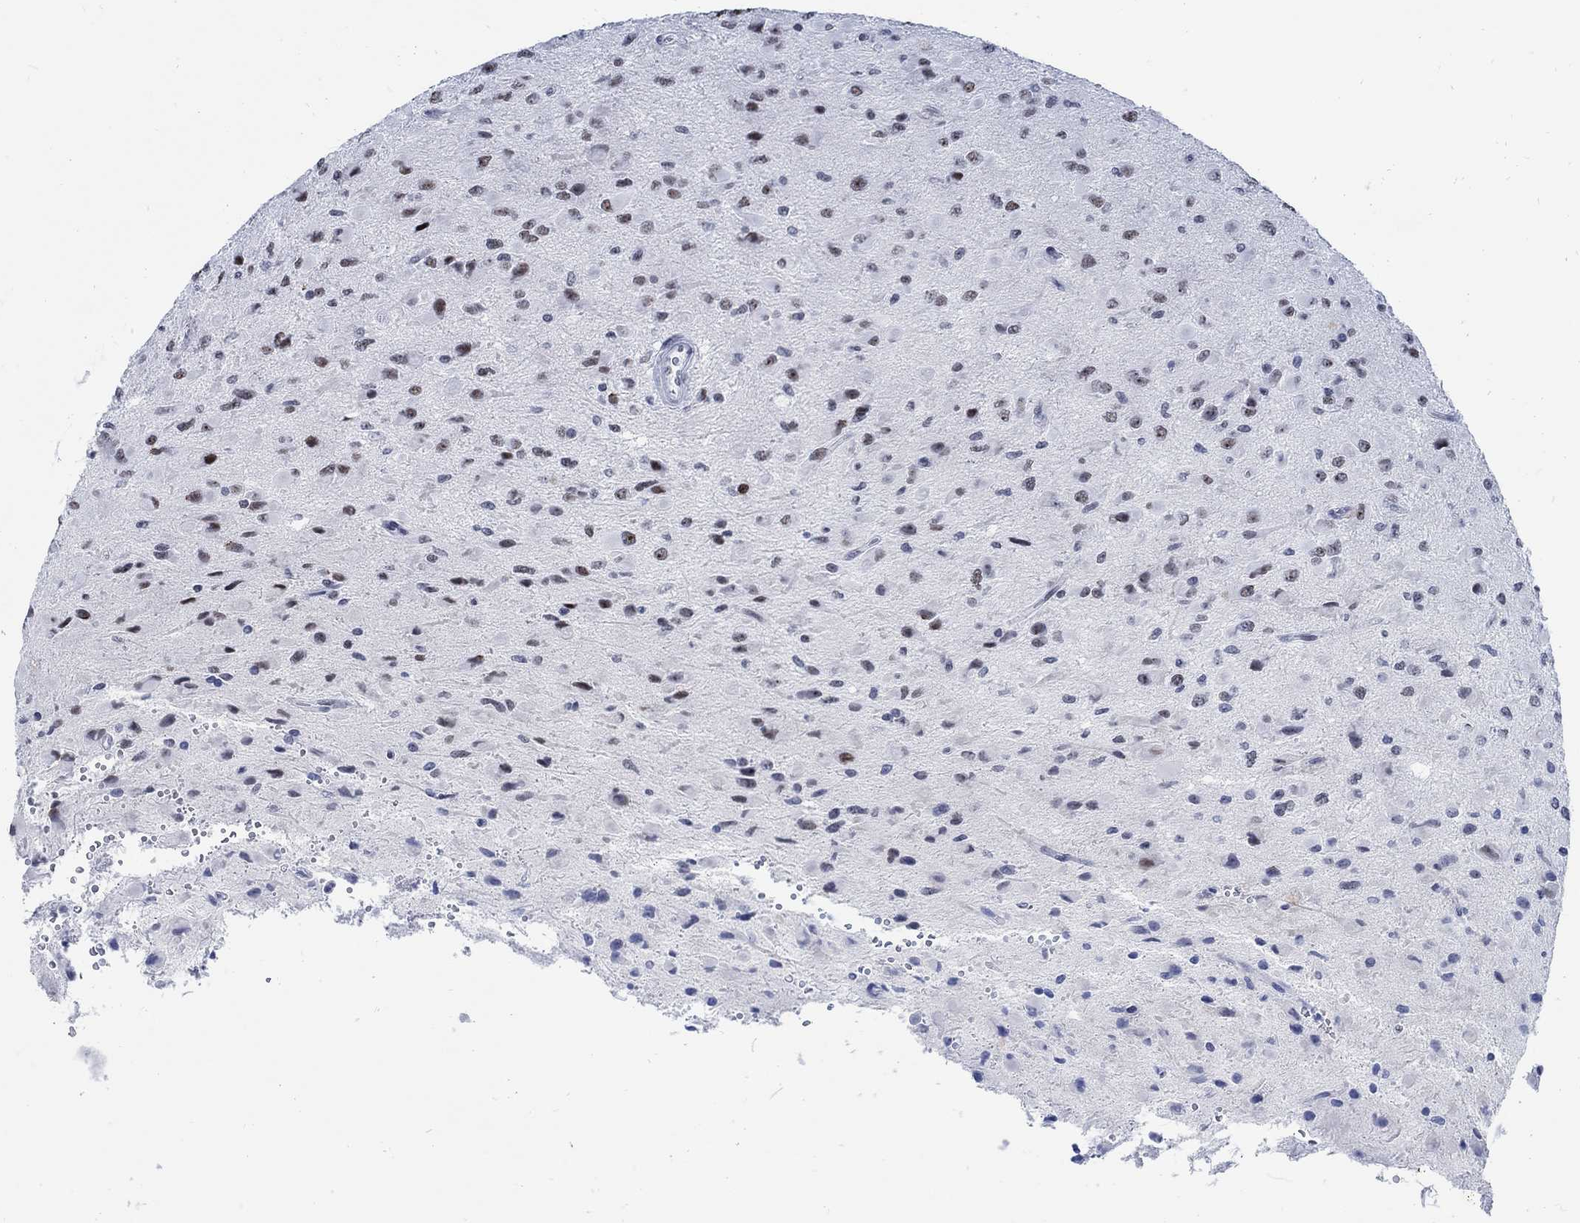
{"staining": {"intensity": "weak", "quantity": "25%-75%", "location": "nuclear"}, "tissue": "glioma", "cell_type": "Tumor cells", "image_type": "cancer", "snomed": [{"axis": "morphology", "description": "Glioma, malignant, High grade"}, {"axis": "topography", "description": "Cerebral cortex"}], "caption": "Weak nuclear staining is present in approximately 25%-75% of tumor cells in glioma. The staining was performed using DAB (3,3'-diaminobenzidine), with brown indicating positive protein expression. Nuclei are stained blue with hematoxylin.", "gene": "DLK1", "patient": {"sex": "male", "age": 35}}